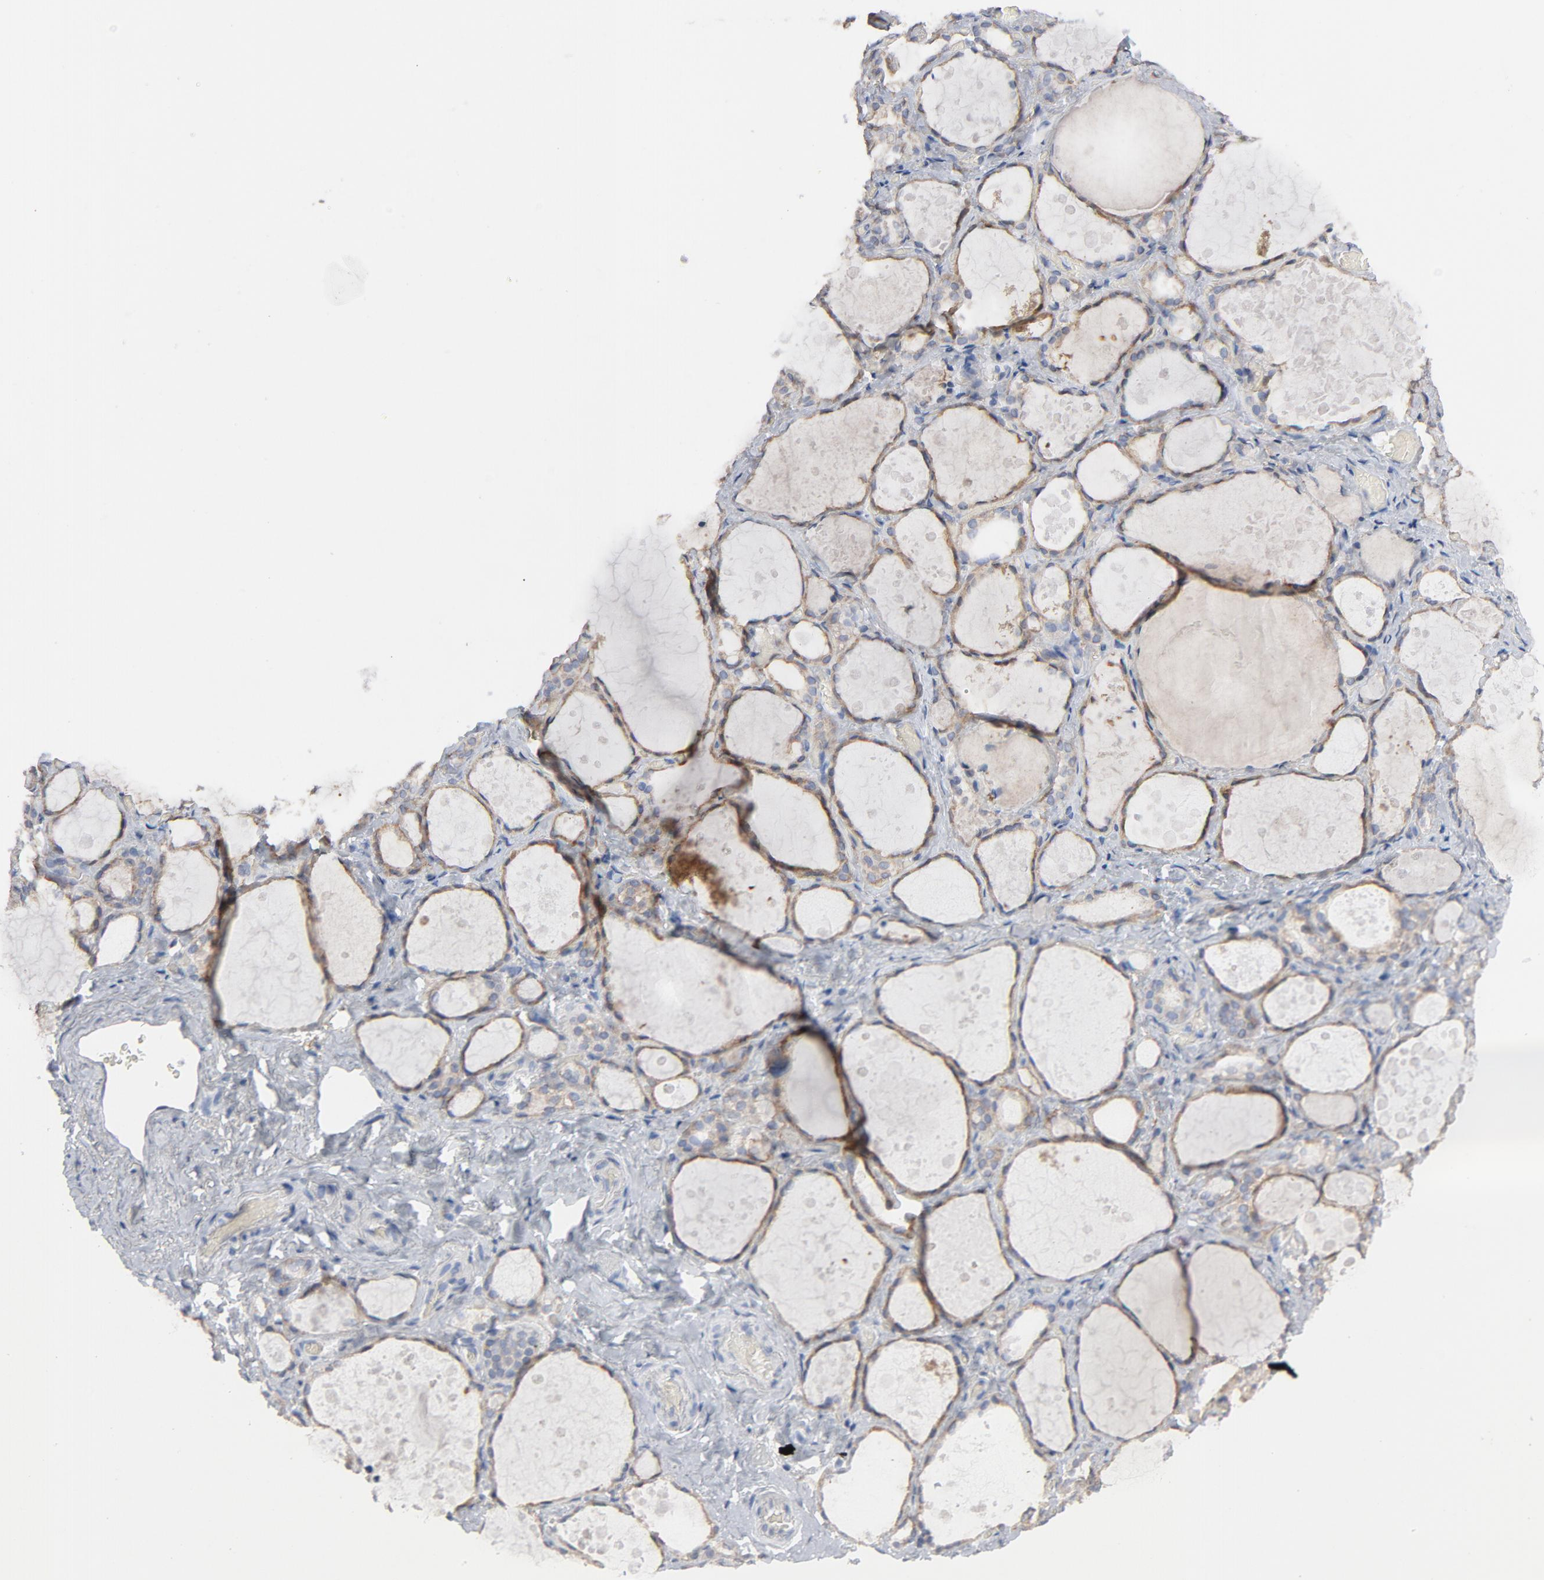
{"staining": {"intensity": "strong", "quantity": ">75%", "location": "cytoplasmic/membranous"}, "tissue": "thyroid gland", "cell_type": "Glandular cells", "image_type": "normal", "snomed": [{"axis": "morphology", "description": "Normal tissue, NOS"}, {"axis": "topography", "description": "Thyroid gland"}], "caption": "Glandular cells reveal strong cytoplasmic/membranous positivity in approximately >75% of cells in benign thyroid gland. (DAB (3,3'-diaminobenzidine) = brown stain, brightfield microscopy at high magnification).", "gene": "PRDX1", "patient": {"sex": "female", "age": 75}}